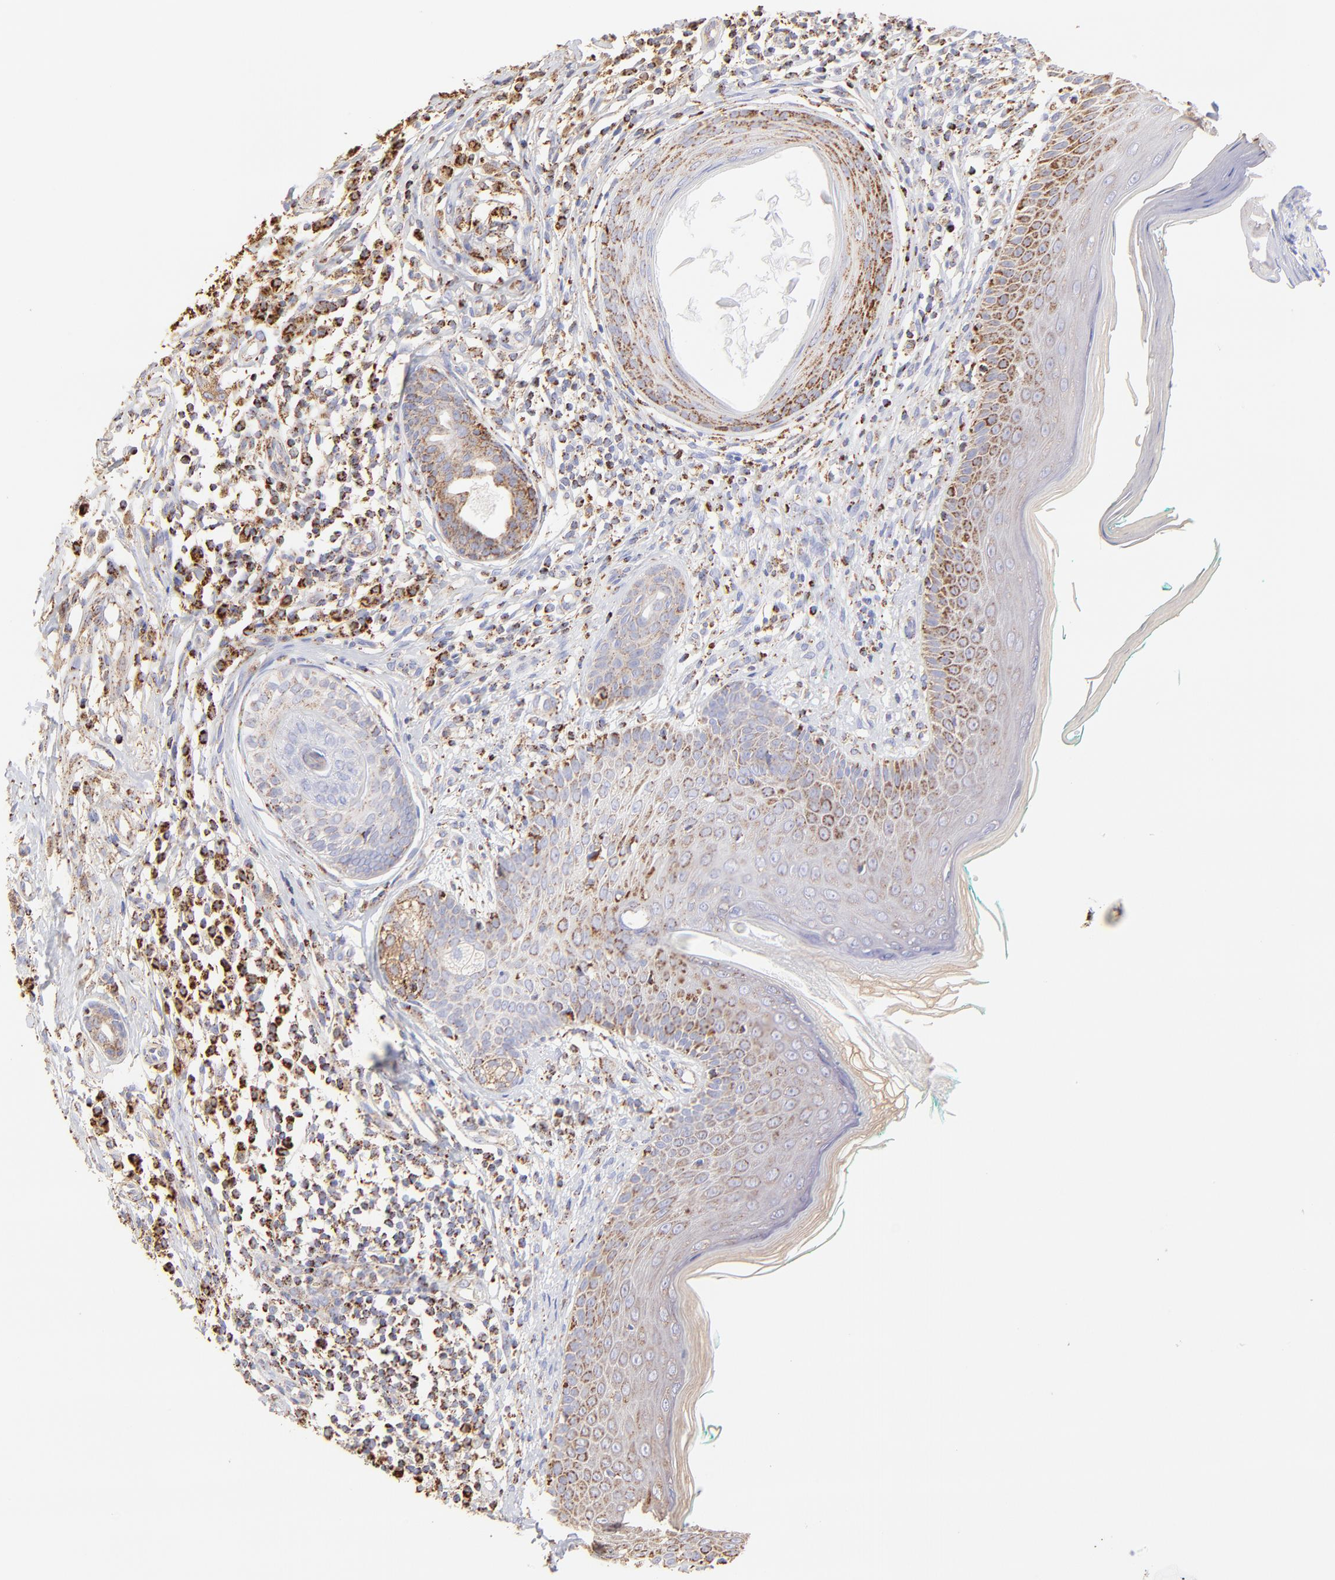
{"staining": {"intensity": "moderate", "quantity": "<25%", "location": "cytoplasmic/membranous"}, "tissue": "skin cancer", "cell_type": "Tumor cells", "image_type": "cancer", "snomed": [{"axis": "morphology", "description": "Normal tissue, NOS"}, {"axis": "morphology", "description": "Basal cell carcinoma"}, {"axis": "topography", "description": "Skin"}], "caption": "Basal cell carcinoma (skin) stained with a protein marker shows moderate staining in tumor cells.", "gene": "ECH1", "patient": {"sex": "male", "age": 76}}